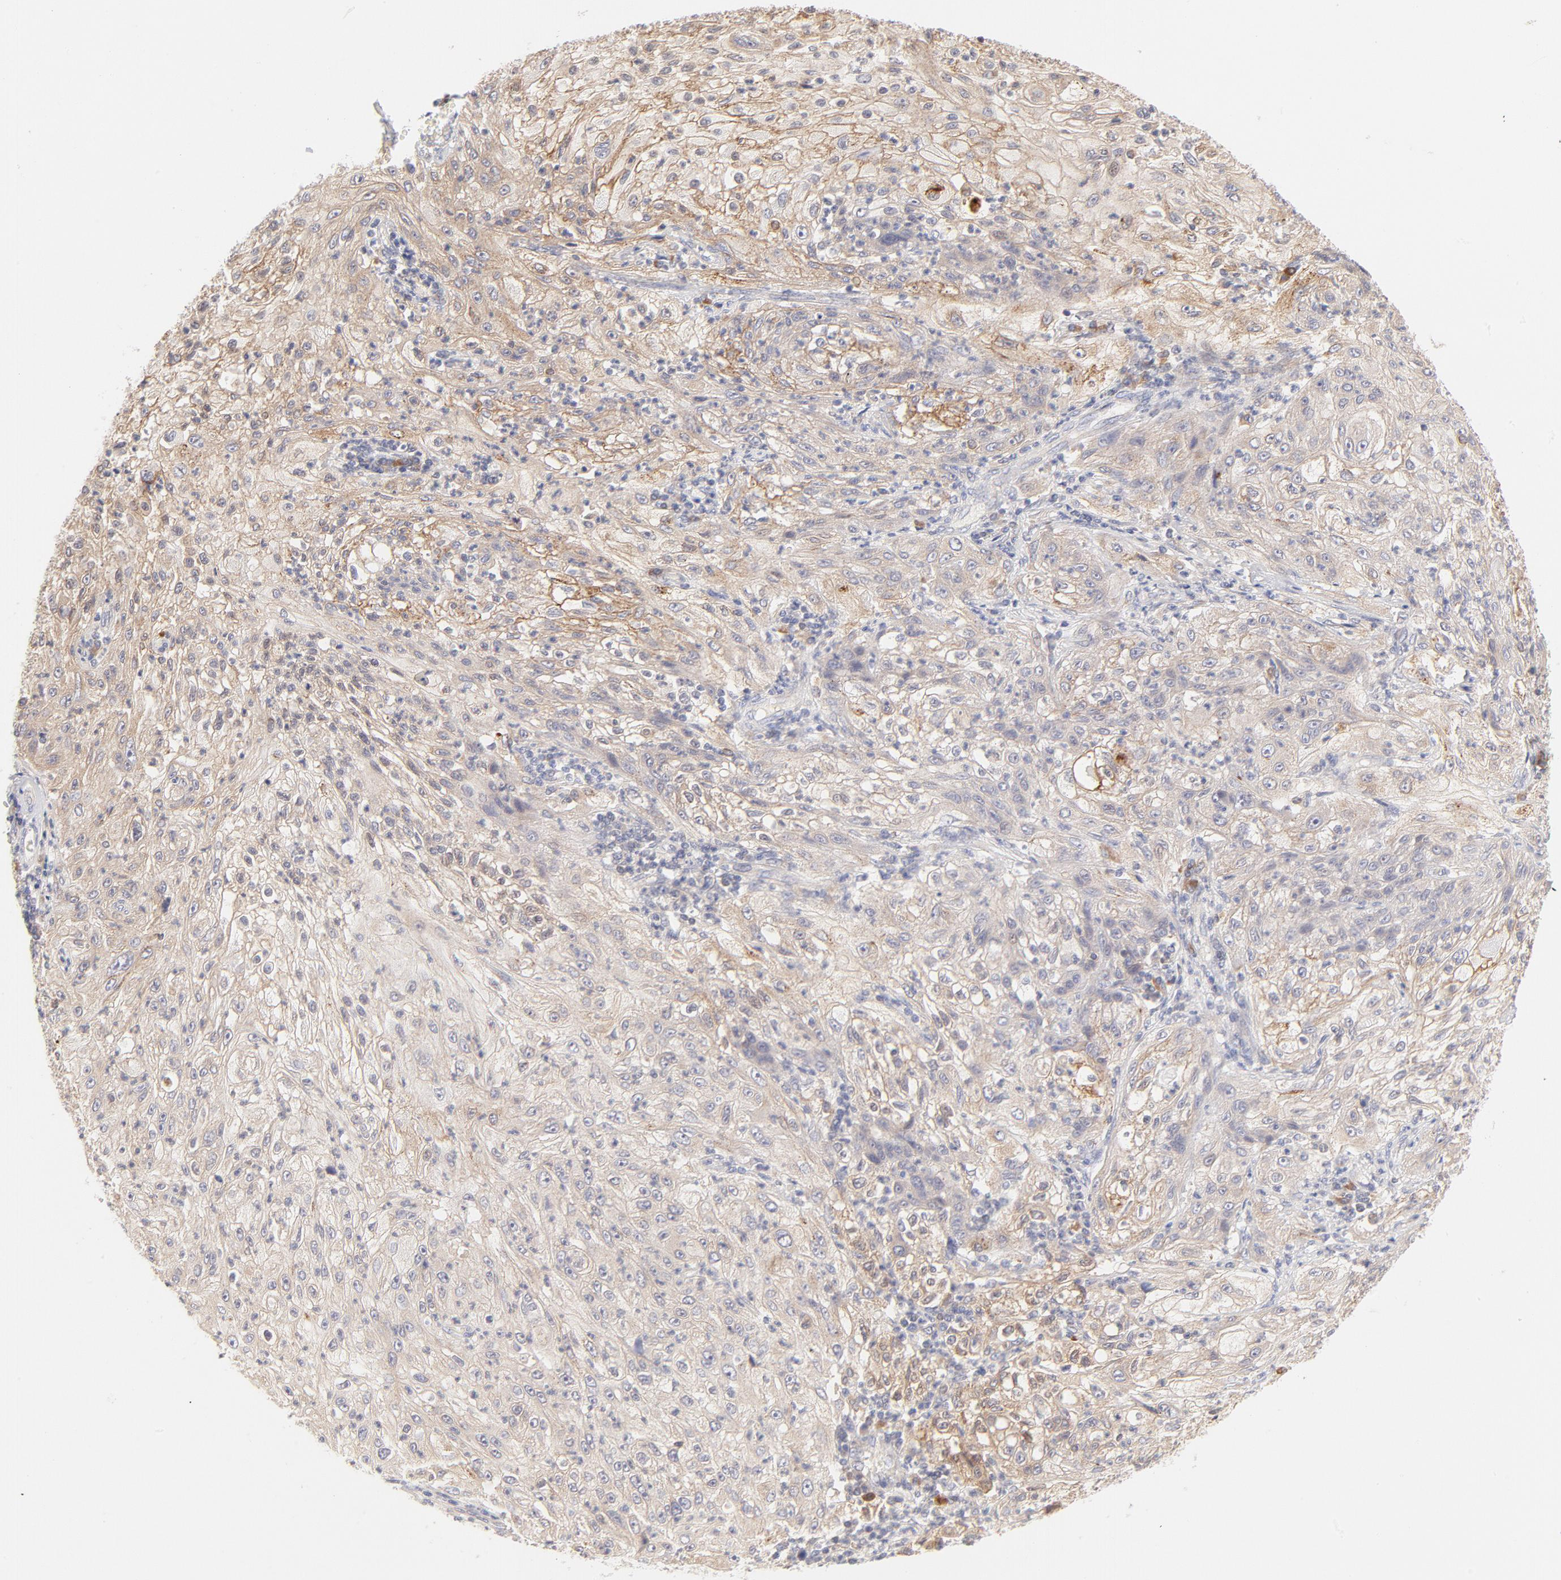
{"staining": {"intensity": "weak", "quantity": ">75%", "location": "cytoplasmic/membranous"}, "tissue": "lung cancer", "cell_type": "Tumor cells", "image_type": "cancer", "snomed": [{"axis": "morphology", "description": "Inflammation, NOS"}, {"axis": "morphology", "description": "Squamous cell carcinoma, NOS"}, {"axis": "topography", "description": "Lymph node"}, {"axis": "topography", "description": "Soft tissue"}, {"axis": "topography", "description": "Lung"}], "caption": "Tumor cells reveal low levels of weak cytoplasmic/membranous staining in approximately >75% of cells in lung squamous cell carcinoma. Using DAB (3,3'-diaminobenzidine) (brown) and hematoxylin (blue) stains, captured at high magnification using brightfield microscopy.", "gene": "RPS6KA1", "patient": {"sex": "male", "age": 66}}